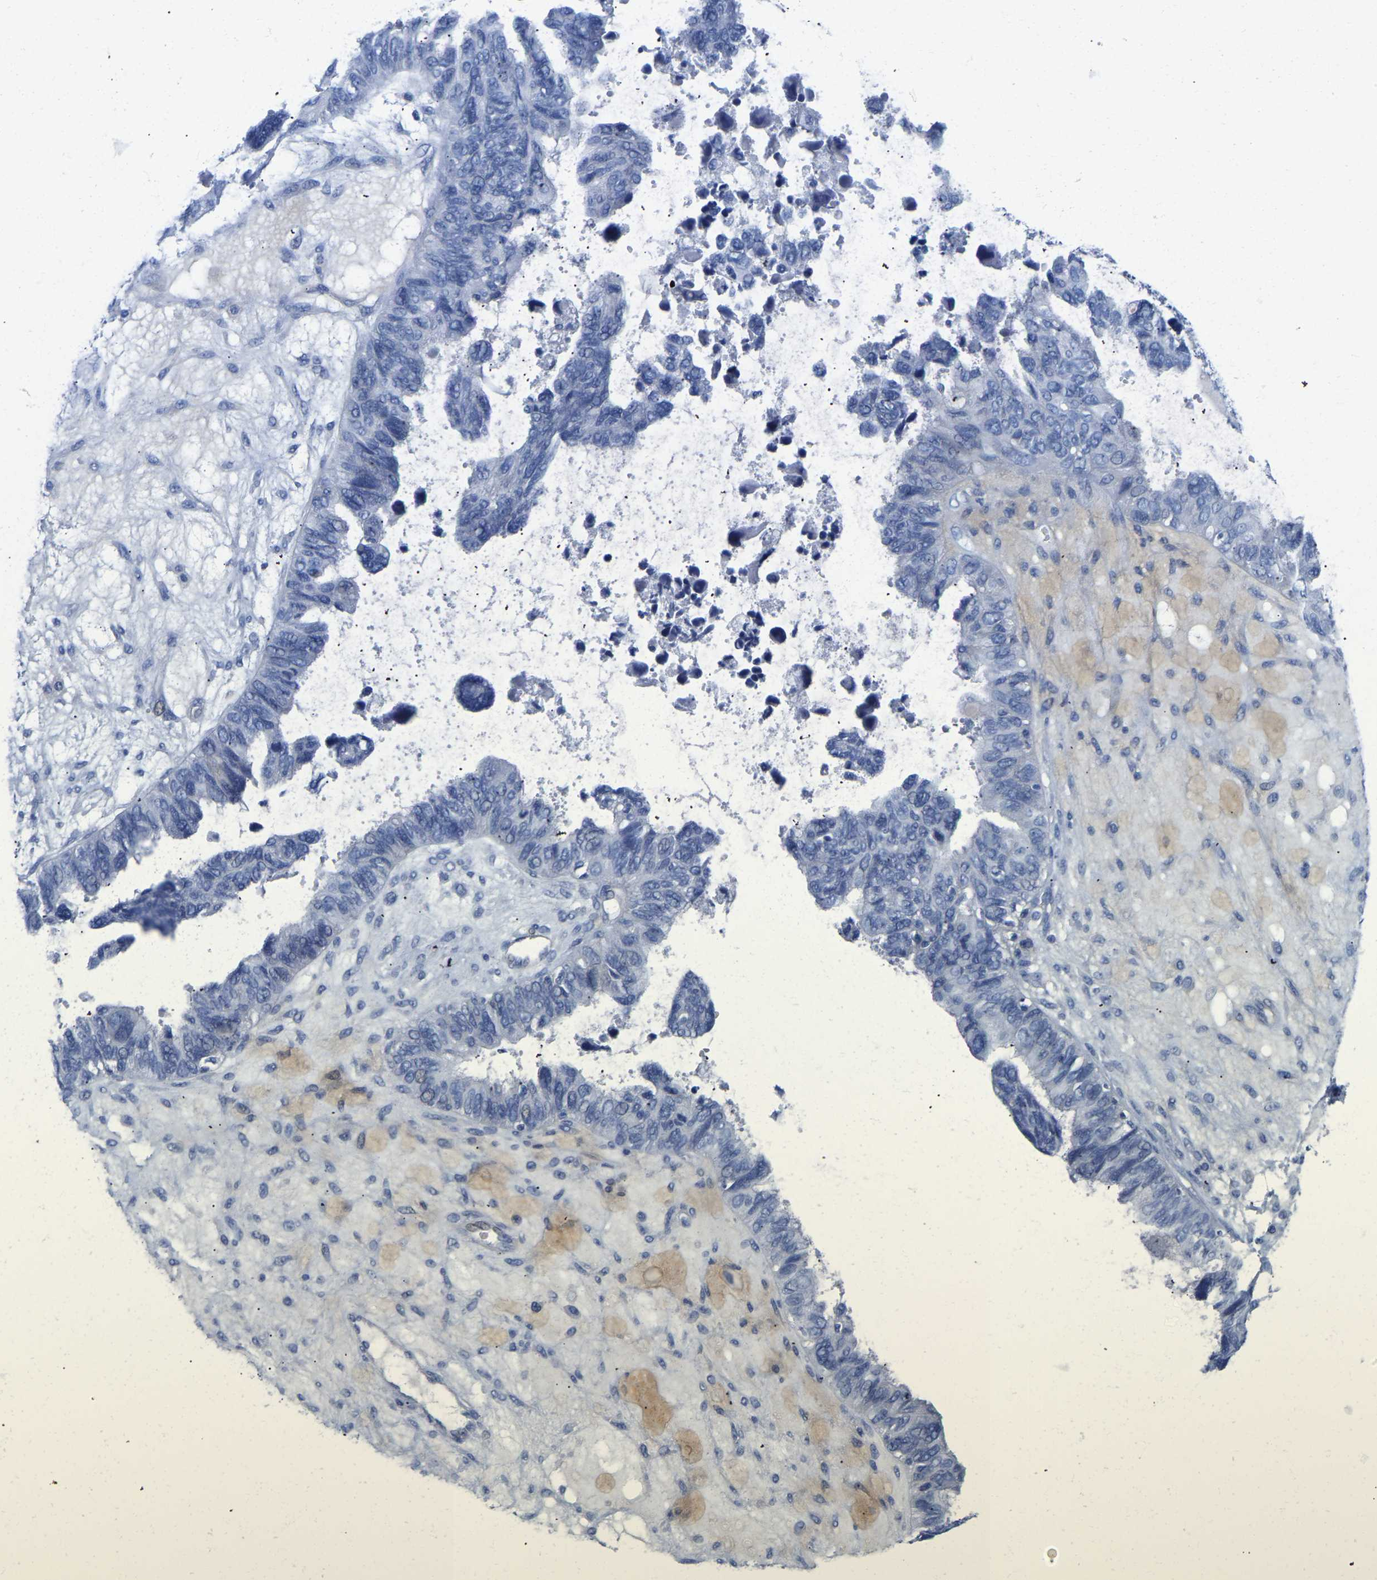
{"staining": {"intensity": "negative", "quantity": "none", "location": "none"}, "tissue": "ovarian cancer", "cell_type": "Tumor cells", "image_type": "cancer", "snomed": [{"axis": "morphology", "description": "Cystadenocarcinoma, serous, NOS"}, {"axis": "topography", "description": "Ovary"}], "caption": "Immunohistochemistry (IHC) micrograph of ovarian cancer (serous cystadenocarcinoma) stained for a protein (brown), which reveals no positivity in tumor cells.", "gene": "UPK3A", "patient": {"sex": "female", "age": 79}}